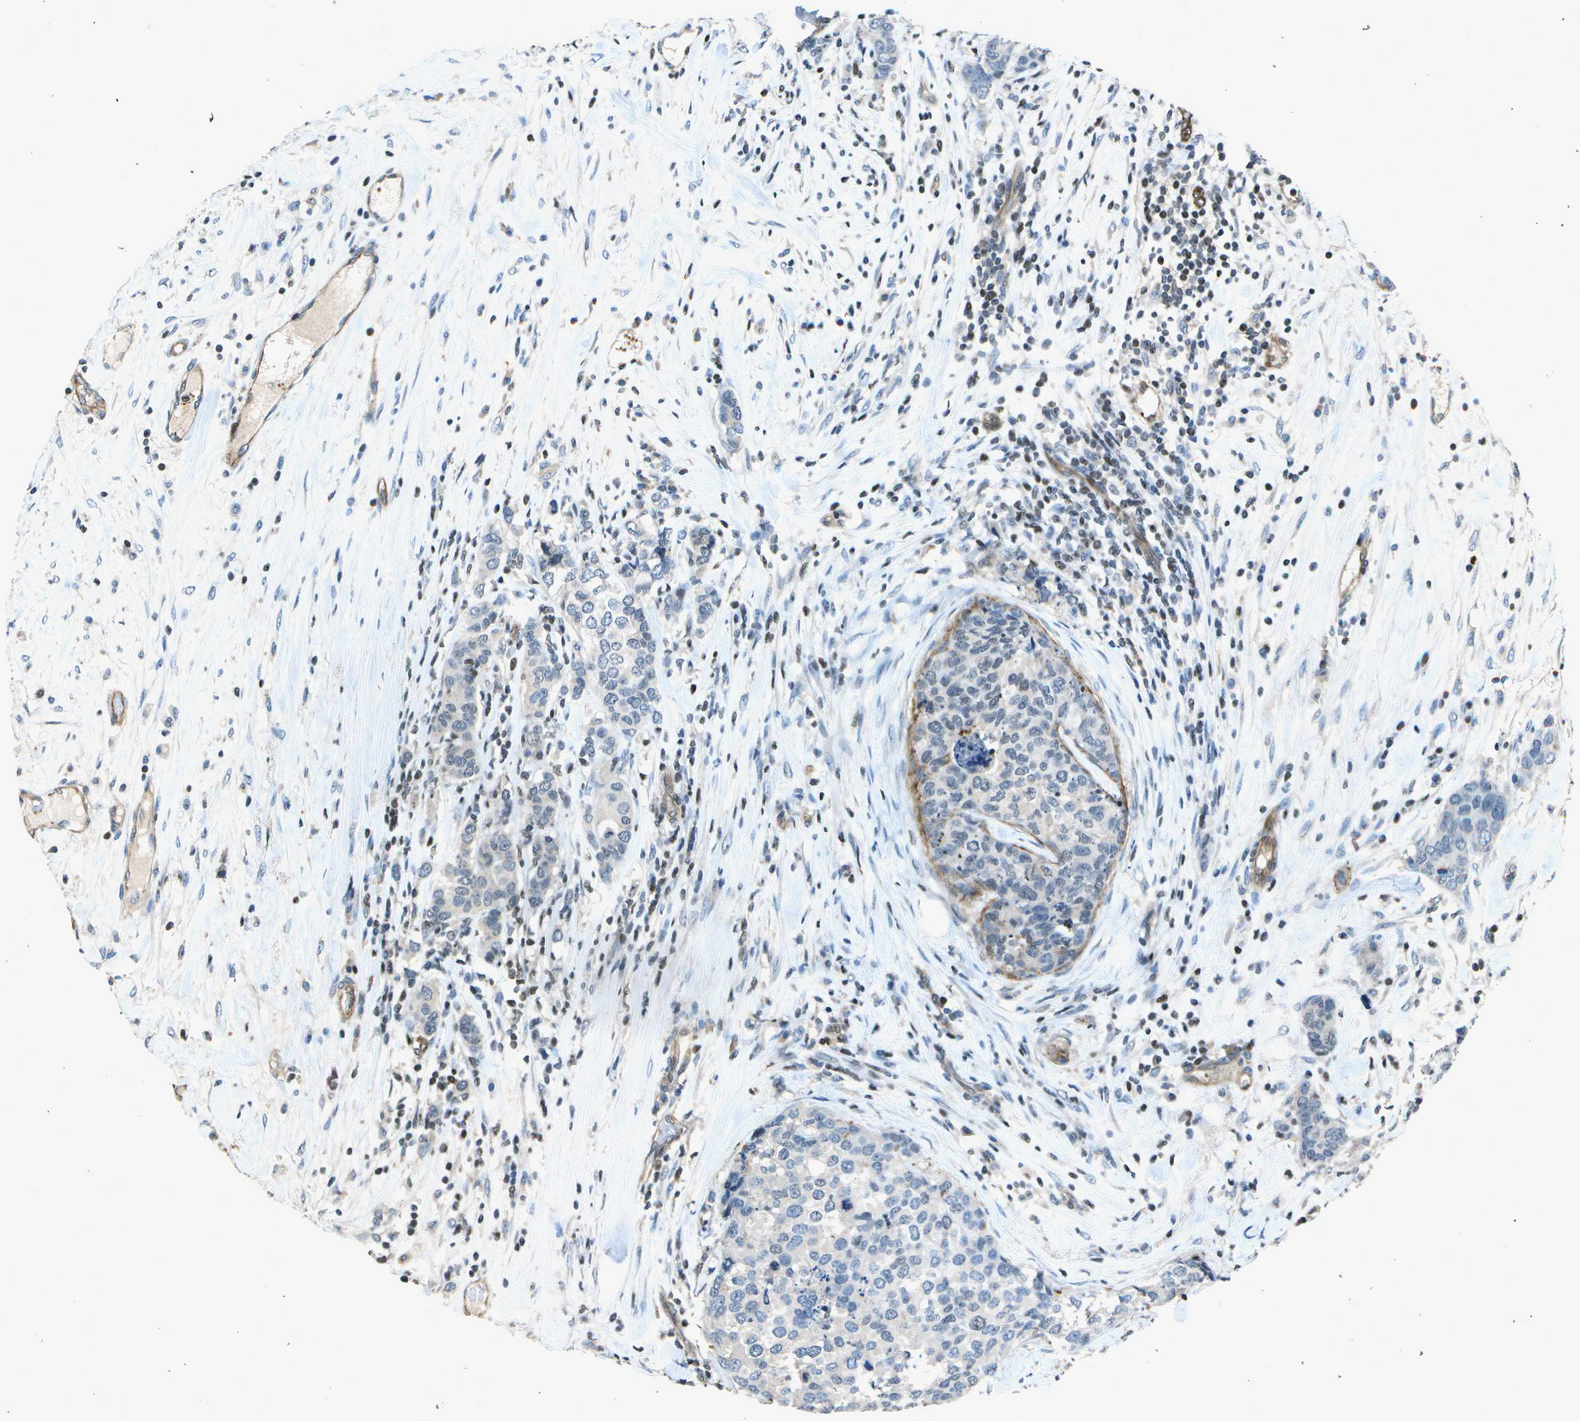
{"staining": {"intensity": "weak", "quantity": "<25%", "location": "nuclear"}, "tissue": "breast cancer", "cell_type": "Tumor cells", "image_type": "cancer", "snomed": [{"axis": "morphology", "description": "Lobular carcinoma"}, {"axis": "topography", "description": "Breast"}], "caption": "Immunohistochemistry (IHC) of breast cancer (lobular carcinoma) reveals no staining in tumor cells. Nuclei are stained in blue.", "gene": "PDLIM1", "patient": {"sex": "female", "age": 59}}